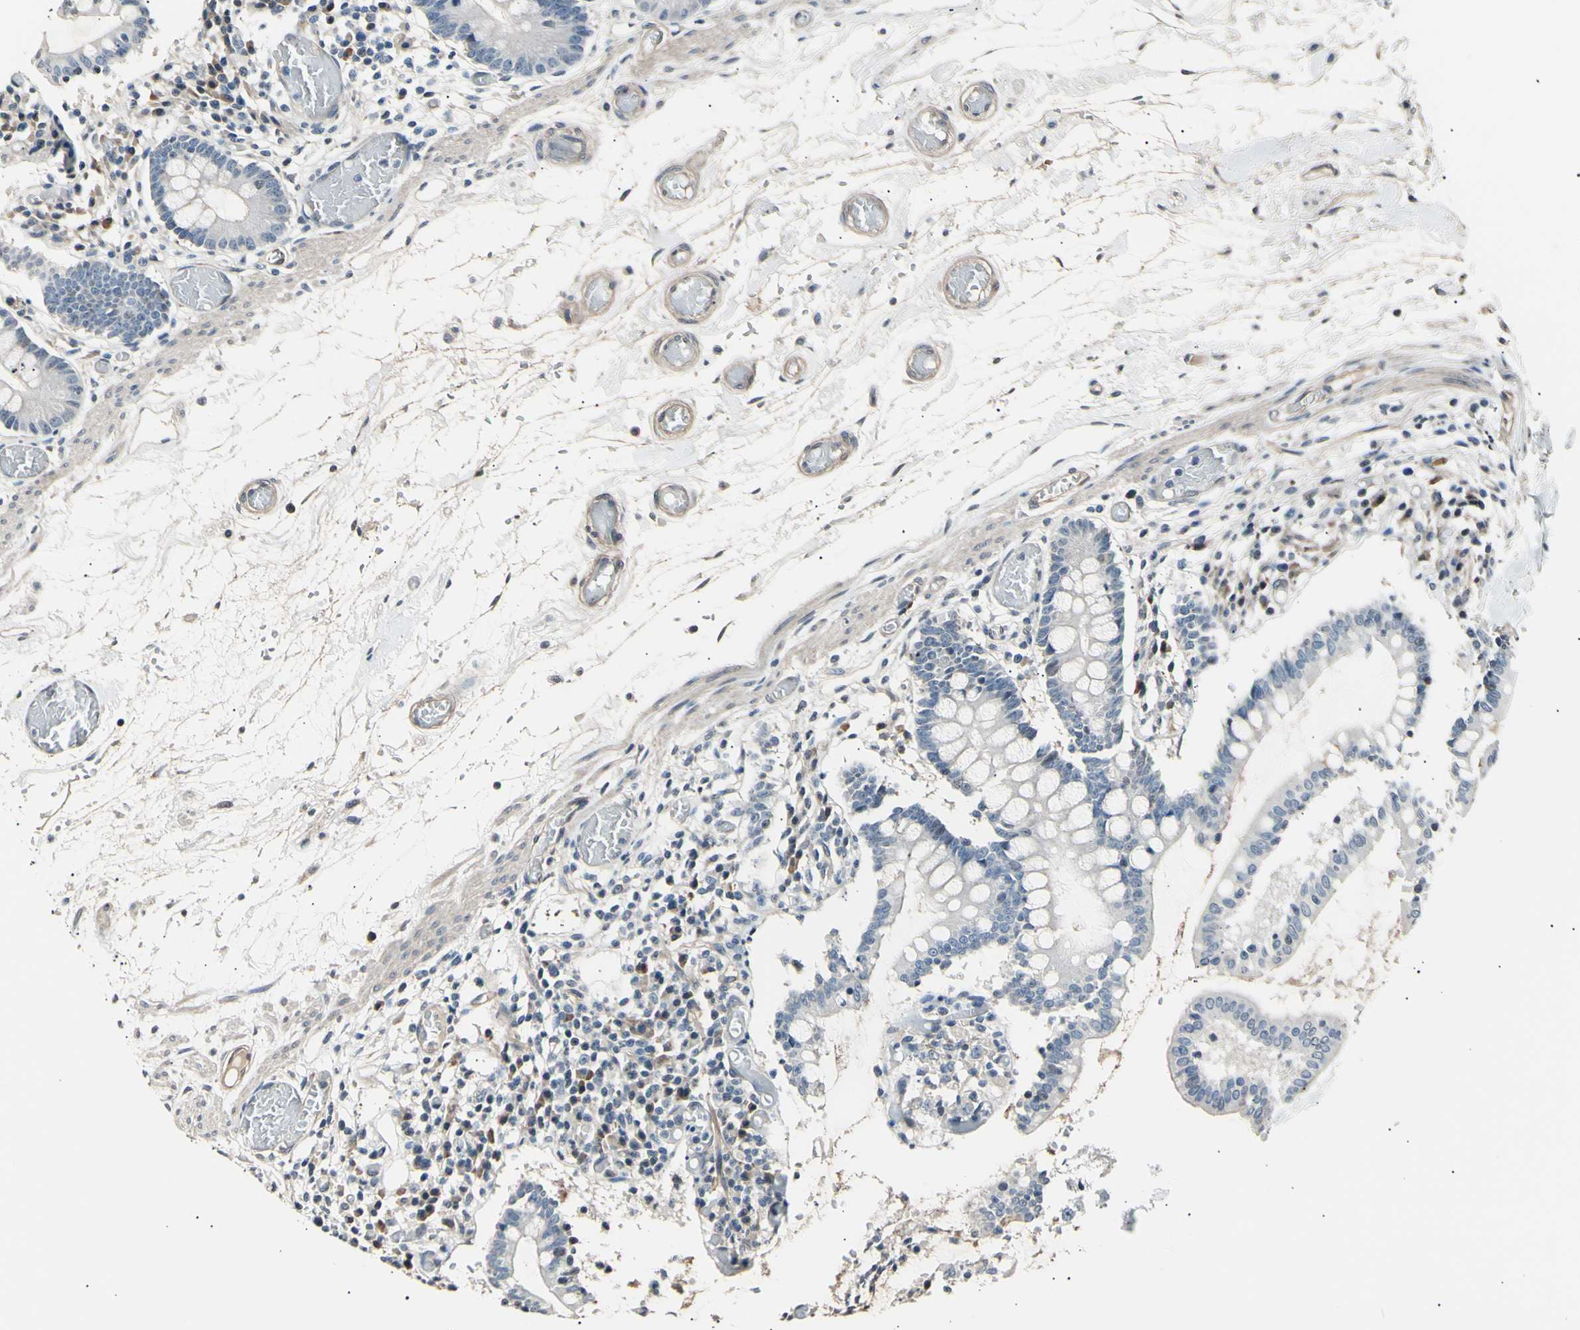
{"staining": {"intensity": "negative", "quantity": "none", "location": "none"}, "tissue": "small intestine", "cell_type": "Glandular cells", "image_type": "normal", "snomed": [{"axis": "morphology", "description": "Normal tissue, NOS"}, {"axis": "topography", "description": "Small intestine"}], "caption": "Immunohistochemistry micrograph of benign human small intestine stained for a protein (brown), which displays no expression in glandular cells.", "gene": "AK1", "patient": {"sex": "female", "age": 61}}